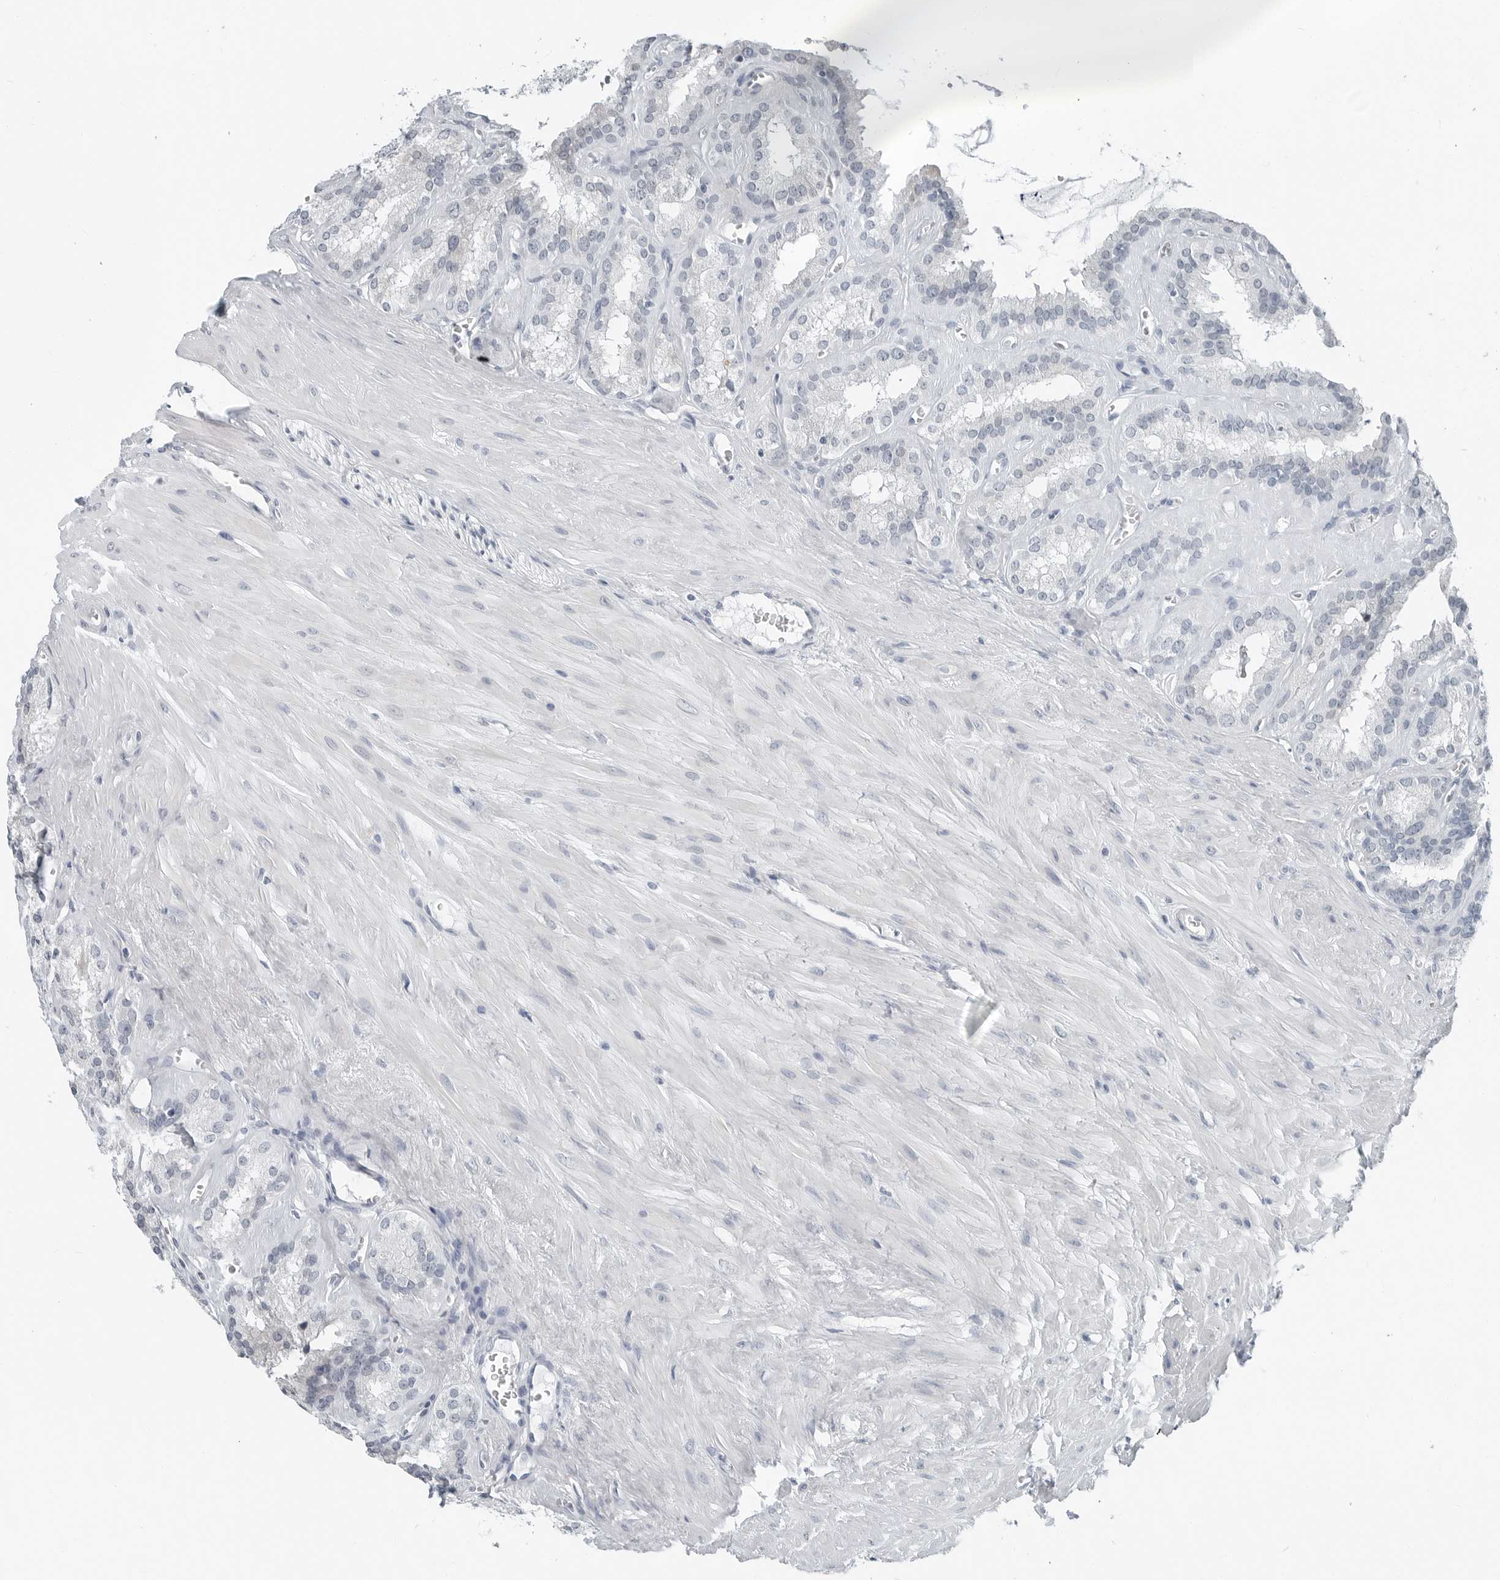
{"staining": {"intensity": "negative", "quantity": "none", "location": "none"}, "tissue": "seminal vesicle", "cell_type": "Glandular cells", "image_type": "normal", "snomed": [{"axis": "morphology", "description": "Normal tissue, NOS"}, {"axis": "topography", "description": "Prostate"}, {"axis": "topography", "description": "Seminal veicle"}], "caption": "This is an immunohistochemistry photomicrograph of benign seminal vesicle. There is no staining in glandular cells.", "gene": "XIRP1", "patient": {"sex": "male", "age": 59}}